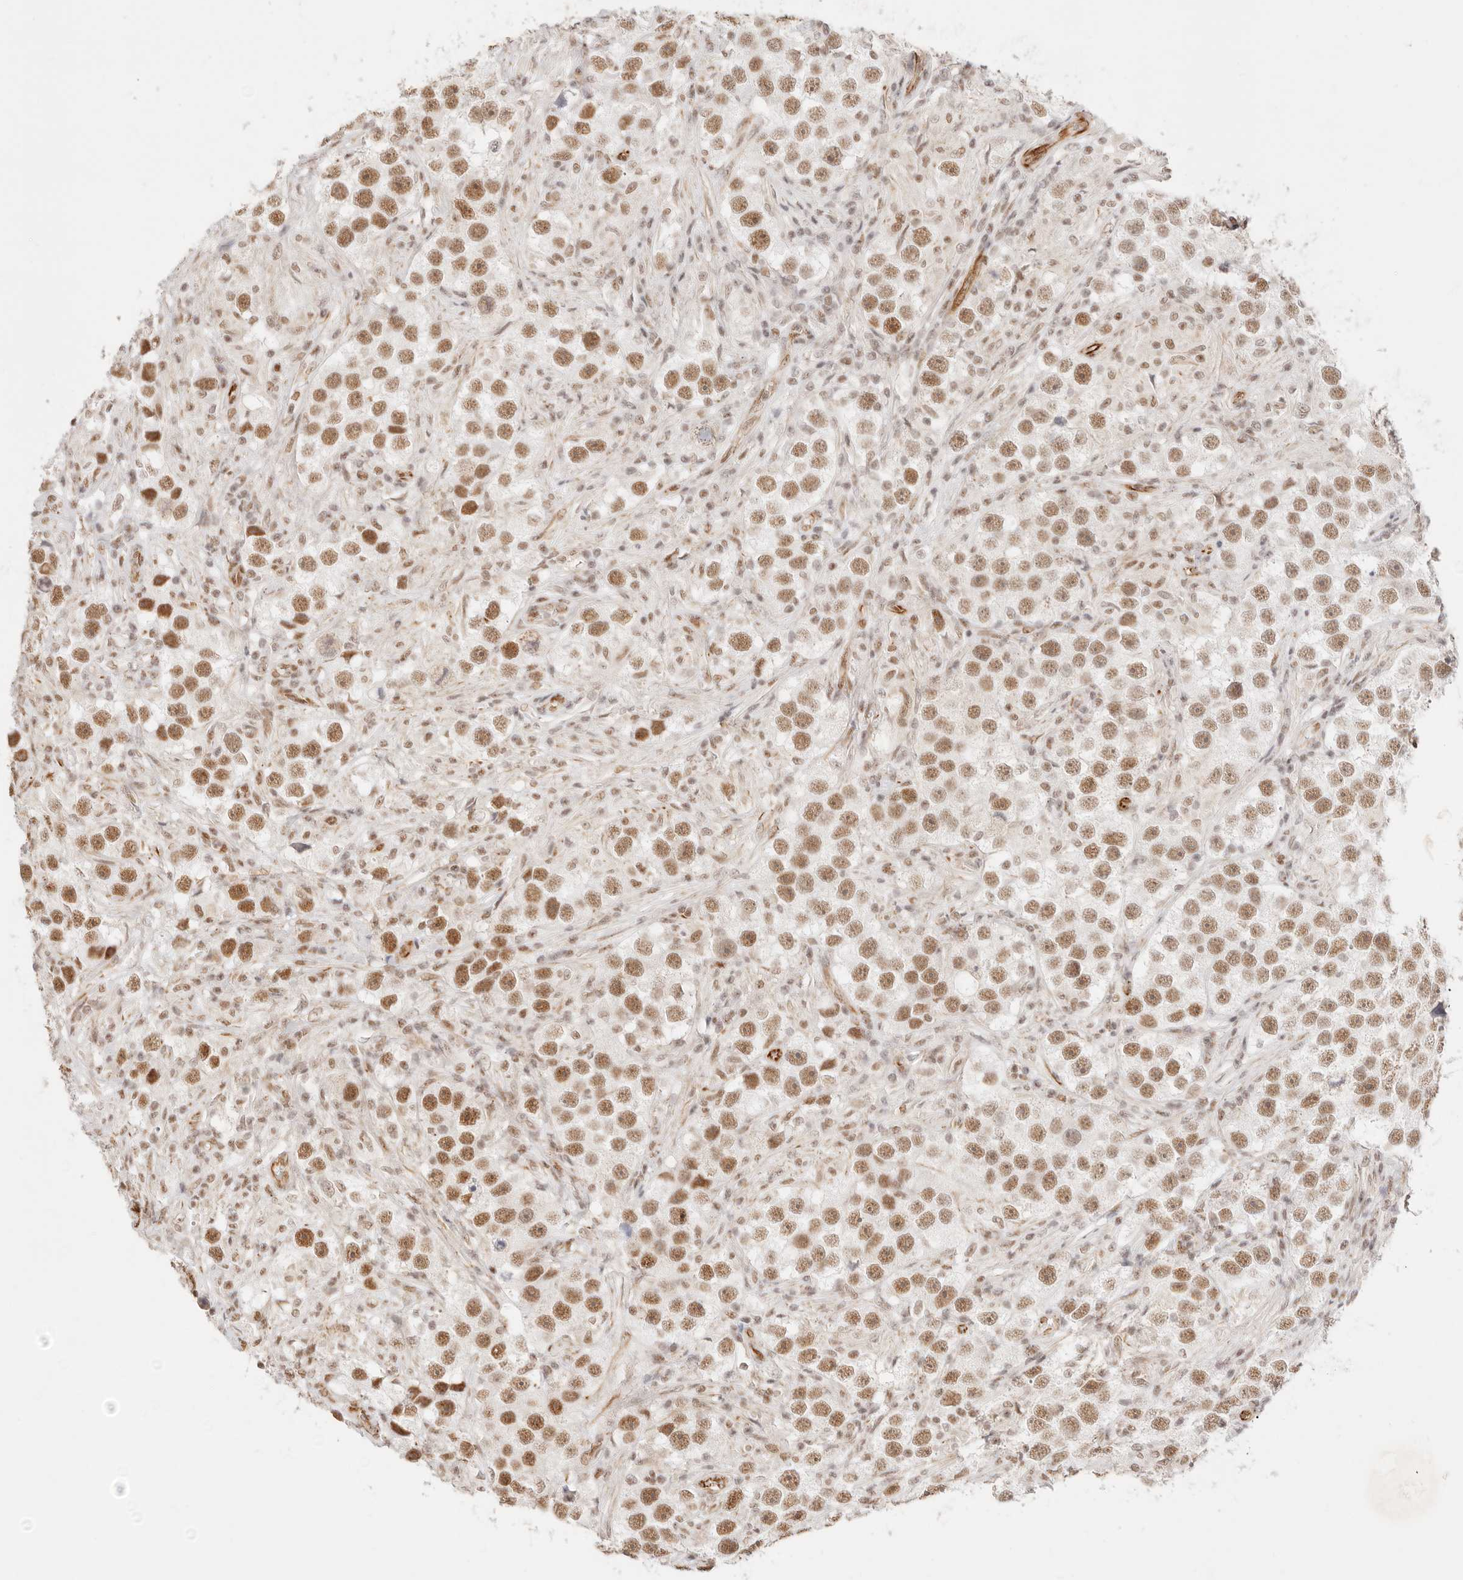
{"staining": {"intensity": "moderate", "quantity": ">75%", "location": "nuclear"}, "tissue": "testis cancer", "cell_type": "Tumor cells", "image_type": "cancer", "snomed": [{"axis": "morphology", "description": "Seminoma, NOS"}, {"axis": "topography", "description": "Testis"}], "caption": "Human testis seminoma stained with a protein marker exhibits moderate staining in tumor cells.", "gene": "ZC3H11A", "patient": {"sex": "male", "age": 49}}